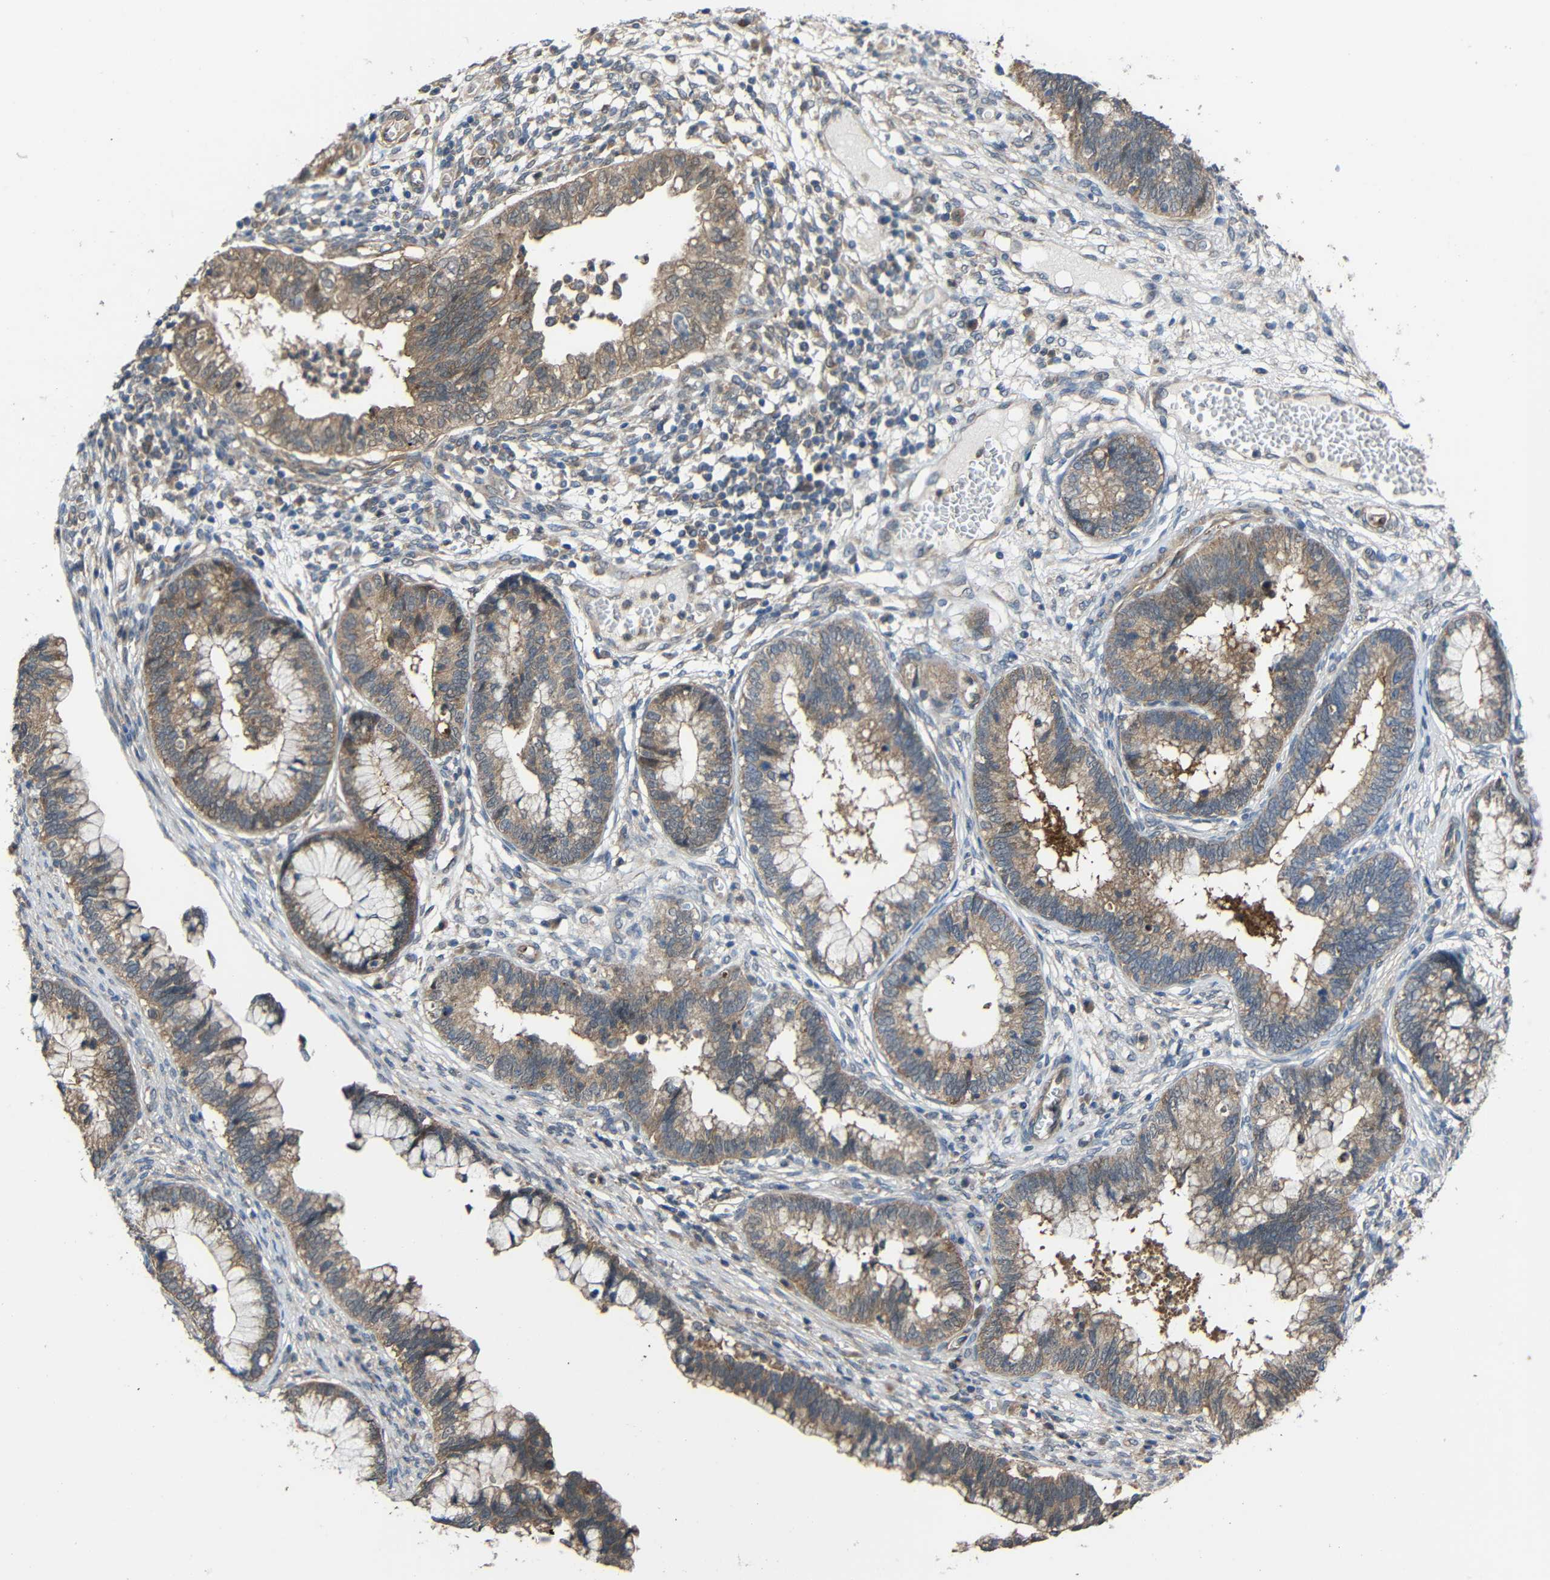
{"staining": {"intensity": "weak", "quantity": ">75%", "location": "cytoplasmic/membranous"}, "tissue": "cervical cancer", "cell_type": "Tumor cells", "image_type": "cancer", "snomed": [{"axis": "morphology", "description": "Adenocarcinoma, NOS"}, {"axis": "topography", "description": "Cervix"}], "caption": "A histopathology image showing weak cytoplasmic/membranous expression in about >75% of tumor cells in cervical cancer (adenocarcinoma), as visualized by brown immunohistochemical staining.", "gene": "CHST9", "patient": {"sex": "female", "age": 44}}